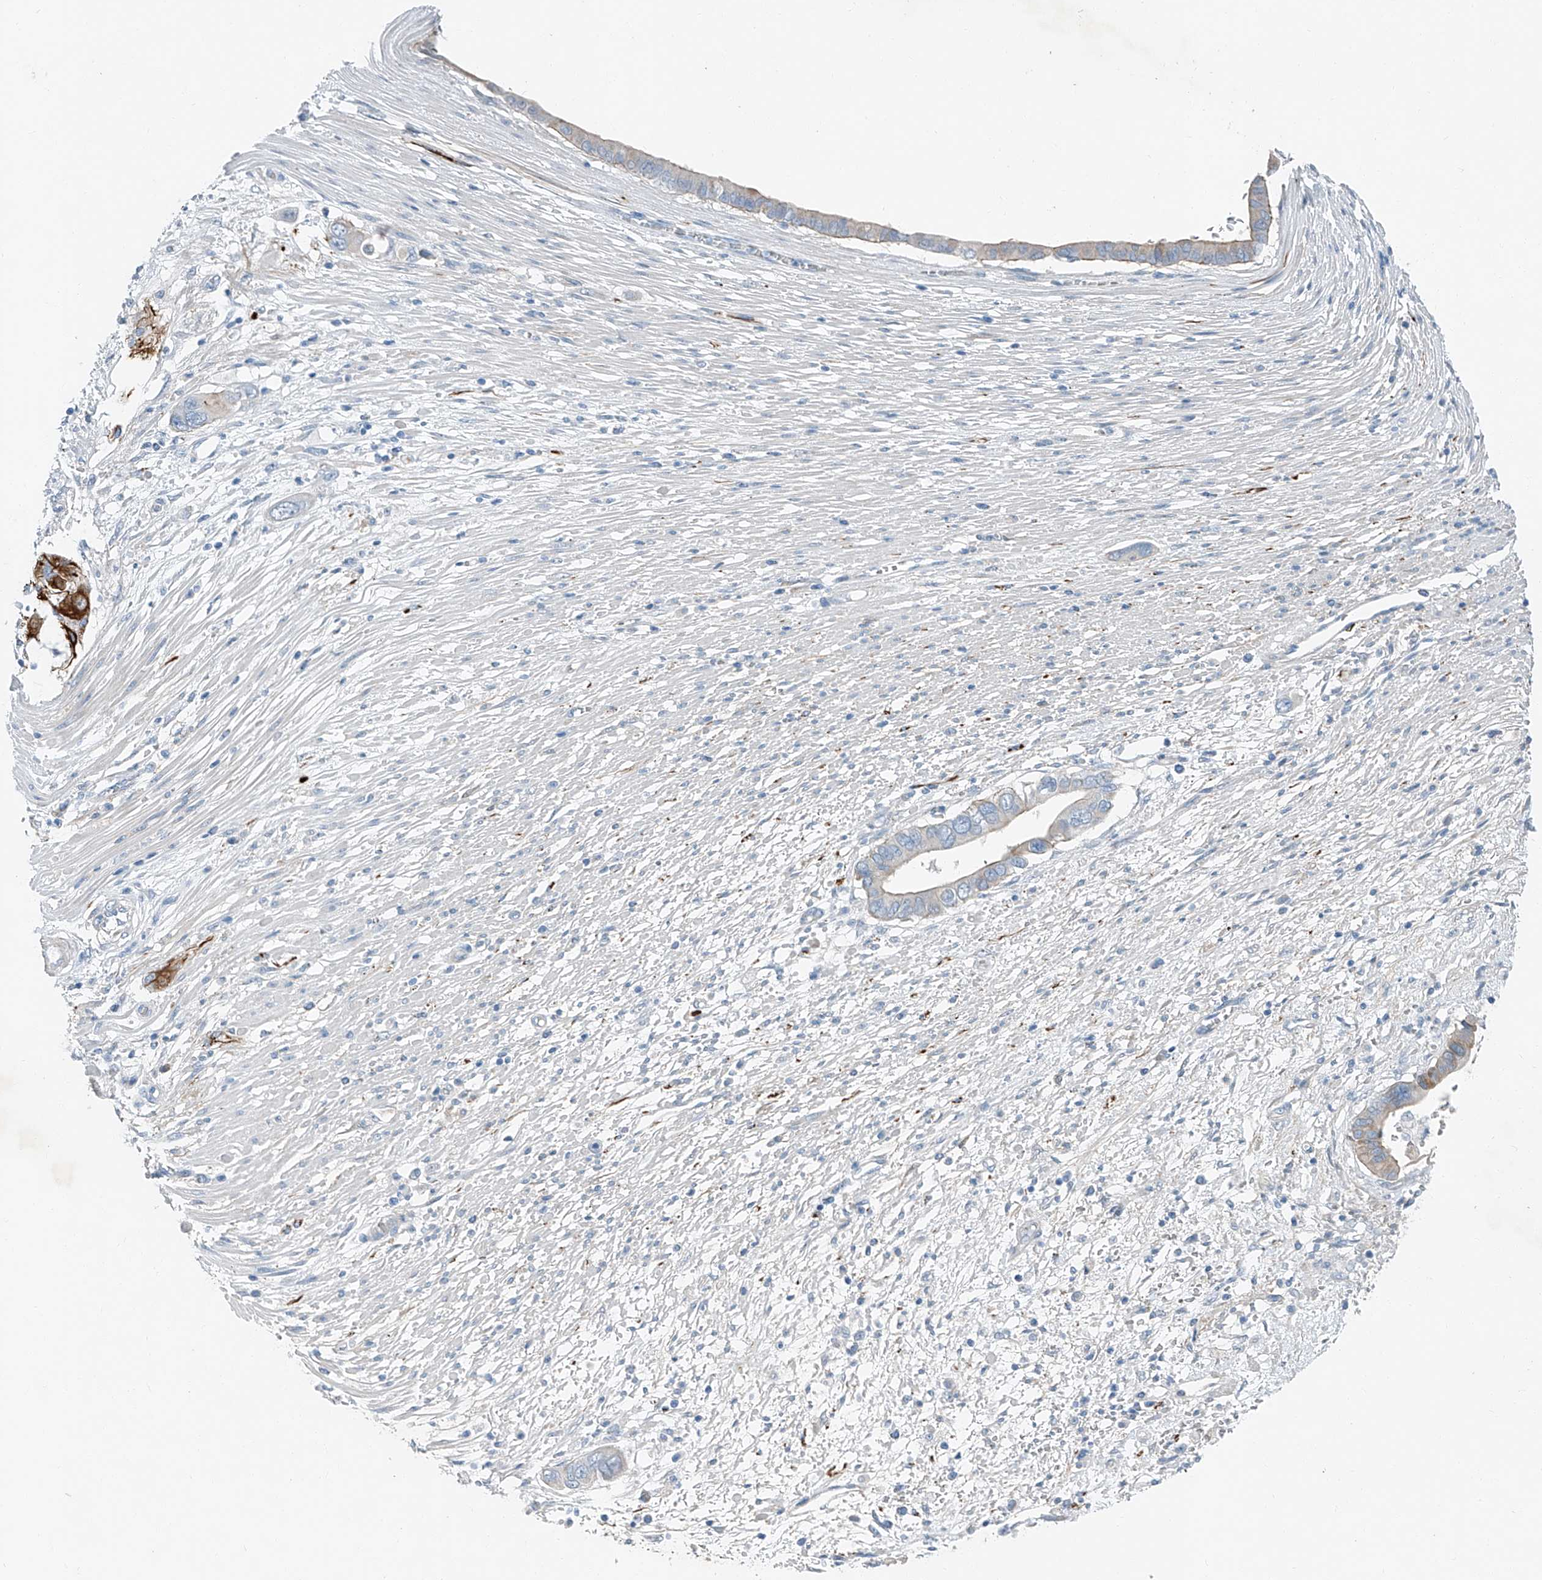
{"staining": {"intensity": "negative", "quantity": "none", "location": "none"}, "tissue": "pancreatic cancer", "cell_type": "Tumor cells", "image_type": "cancer", "snomed": [{"axis": "morphology", "description": "Adenocarcinoma, NOS"}, {"axis": "topography", "description": "Pancreas"}], "caption": "Human pancreatic cancer stained for a protein using immunohistochemistry displays no expression in tumor cells.", "gene": "MDGA1", "patient": {"sex": "male", "age": 68}}